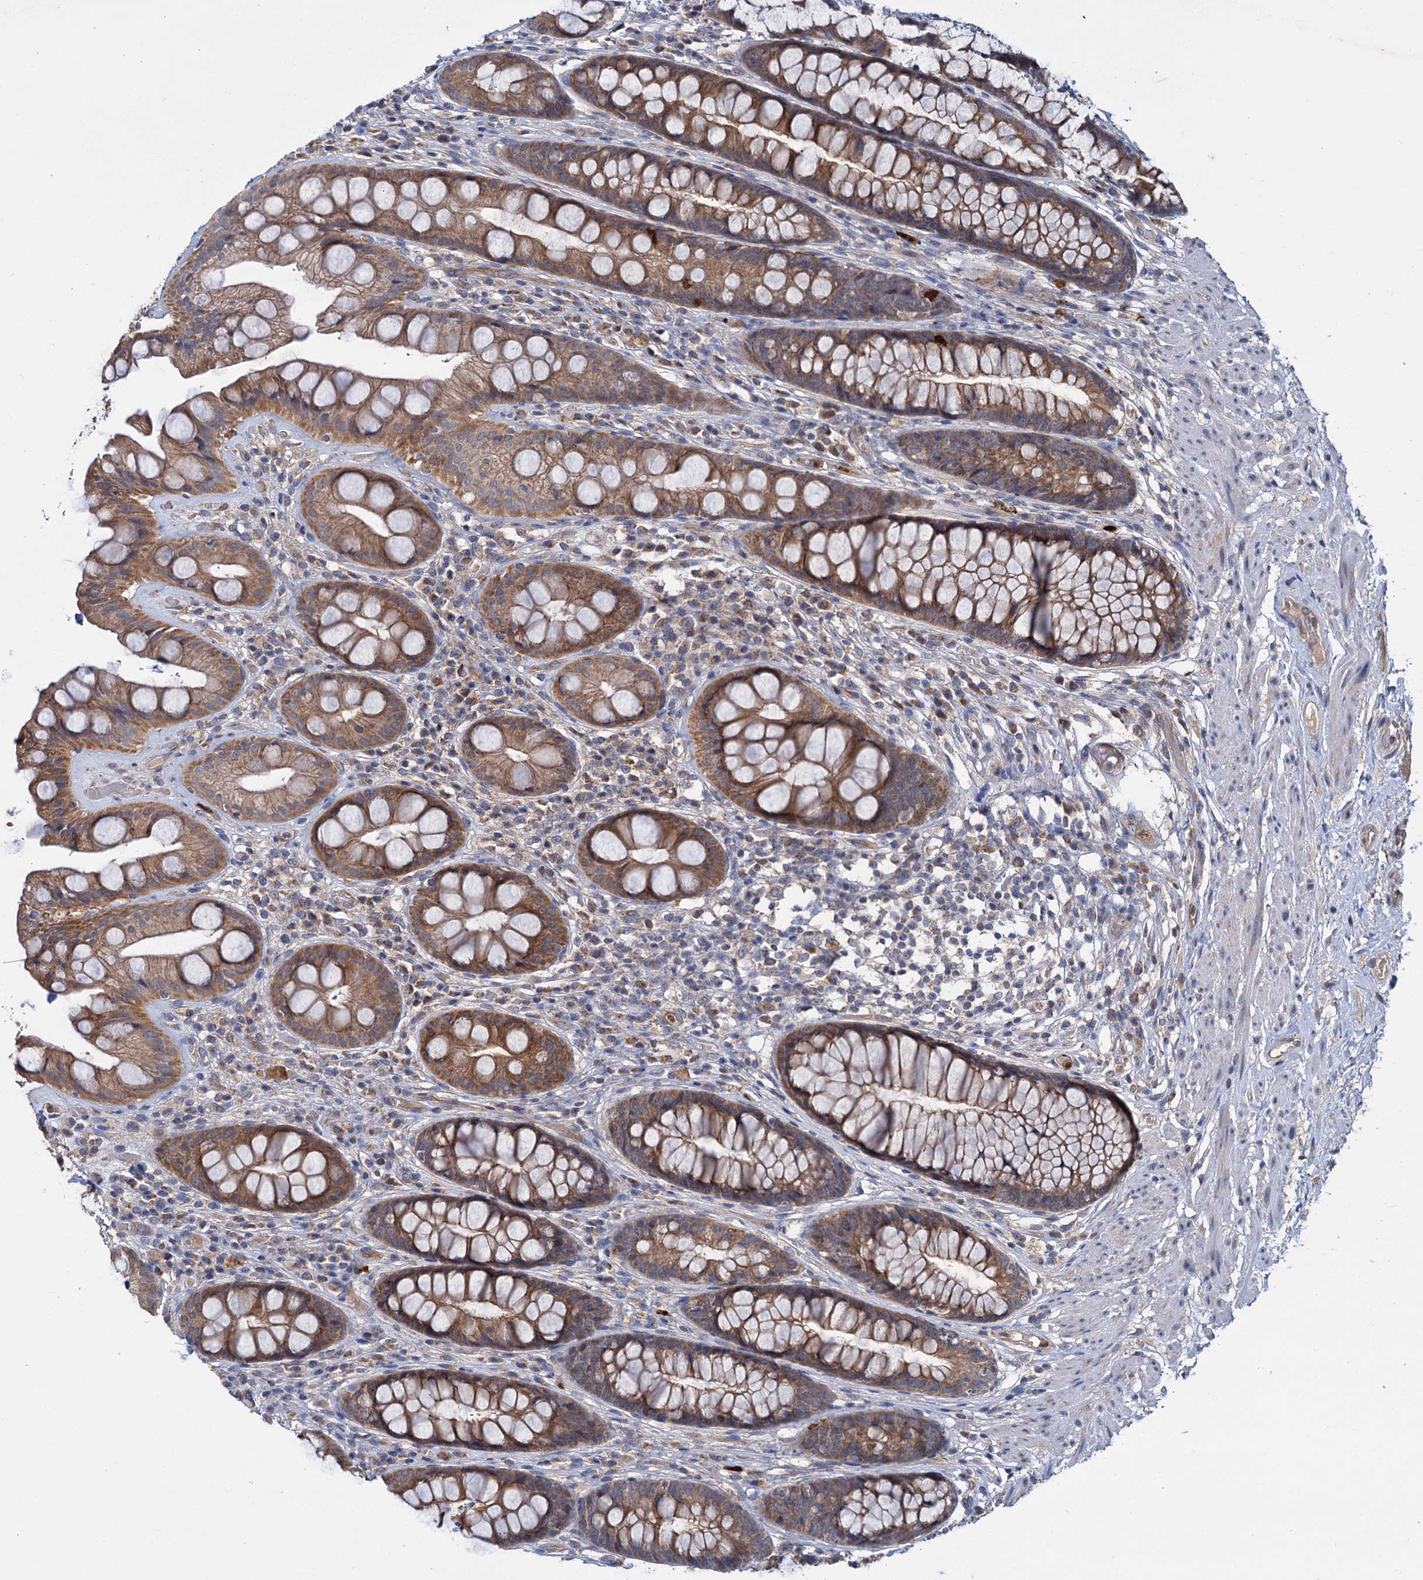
{"staining": {"intensity": "moderate", "quantity": ">75%", "location": "cytoplasmic/membranous"}, "tissue": "rectum", "cell_type": "Glandular cells", "image_type": "normal", "snomed": [{"axis": "morphology", "description": "Normal tissue, NOS"}, {"axis": "topography", "description": "Rectum"}], "caption": "An image showing moderate cytoplasmic/membranous positivity in approximately >75% of glandular cells in benign rectum, as visualized by brown immunohistochemical staining.", "gene": "DYNC2H1", "patient": {"sex": "male", "age": 74}}